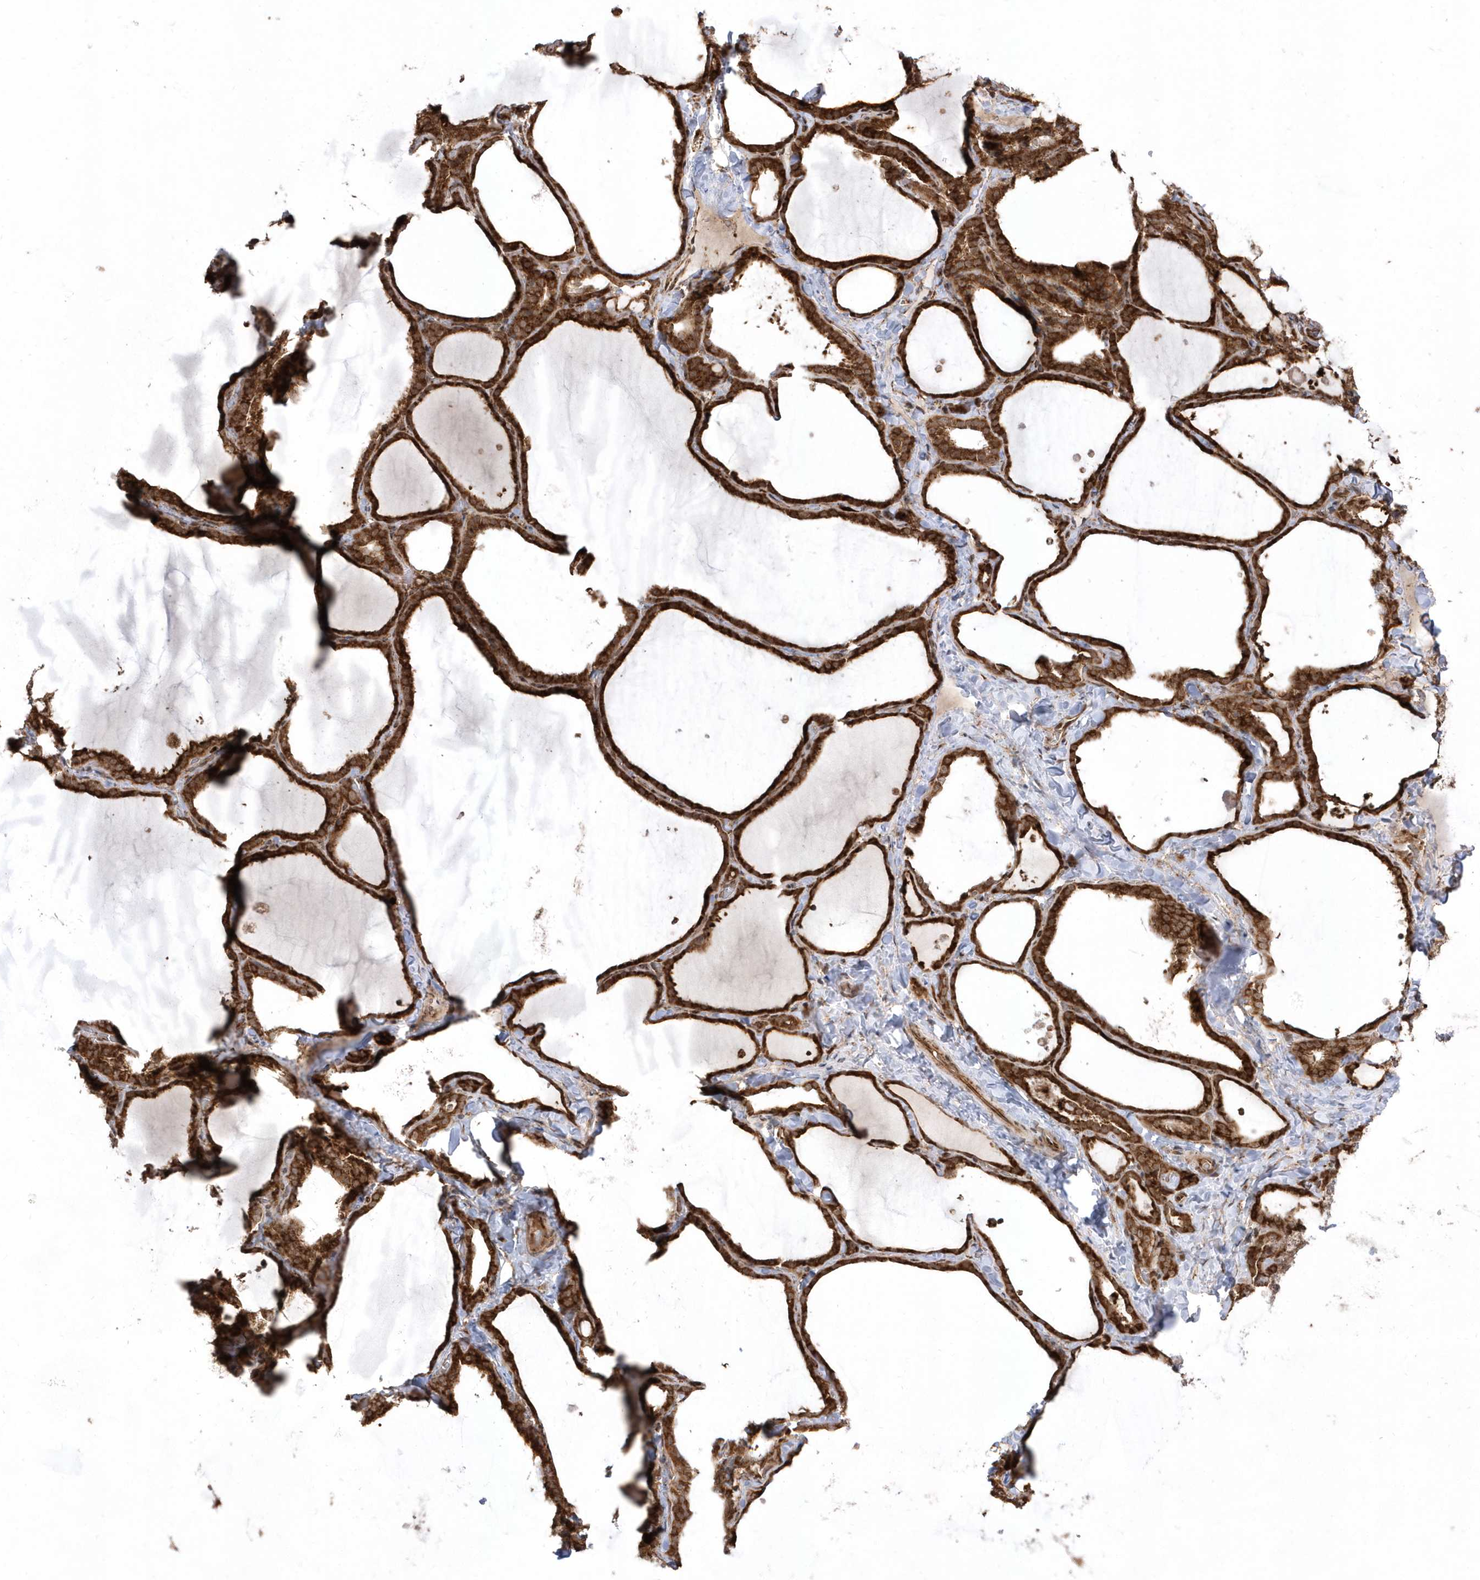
{"staining": {"intensity": "strong", "quantity": ">75%", "location": "cytoplasmic/membranous,nuclear"}, "tissue": "thyroid gland", "cell_type": "Glandular cells", "image_type": "normal", "snomed": [{"axis": "morphology", "description": "Normal tissue, NOS"}, {"axis": "topography", "description": "Thyroid gland"}], "caption": "A high-resolution image shows IHC staining of benign thyroid gland, which exhibits strong cytoplasmic/membranous,nuclear expression in approximately >75% of glandular cells. (IHC, brightfield microscopy, high magnification).", "gene": "EPC2", "patient": {"sex": "female", "age": 22}}